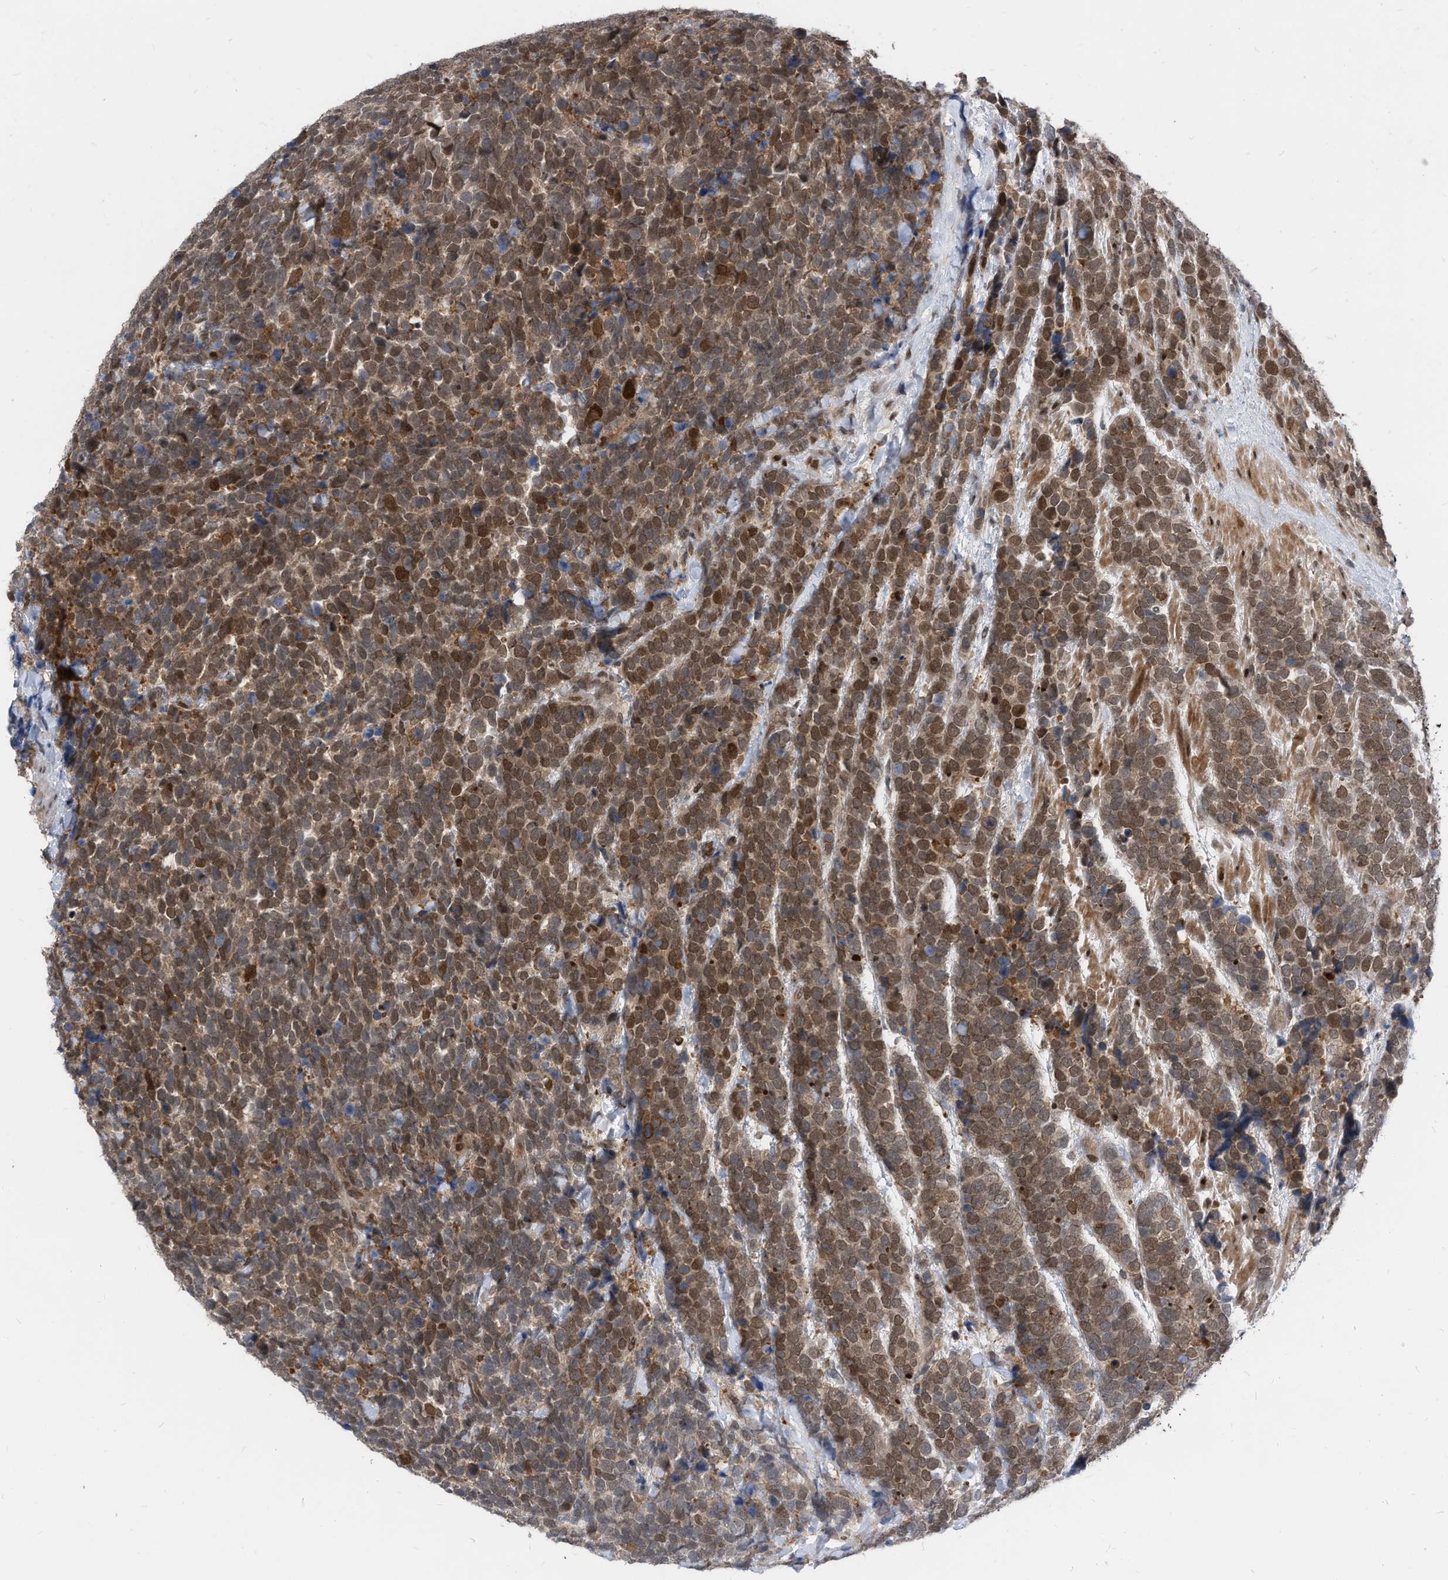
{"staining": {"intensity": "moderate", "quantity": ">75%", "location": "nuclear"}, "tissue": "urothelial cancer", "cell_type": "Tumor cells", "image_type": "cancer", "snomed": [{"axis": "morphology", "description": "Urothelial carcinoma, High grade"}, {"axis": "topography", "description": "Urinary bladder"}], "caption": "The photomicrograph demonstrates staining of urothelial carcinoma (high-grade), revealing moderate nuclear protein staining (brown color) within tumor cells. Immunohistochemistry (ihc) stains the protein of interest in brown and the nuclei are stained blue.", "gene": "KPNB1", "patient": {"sex": "female", "age": 82}}